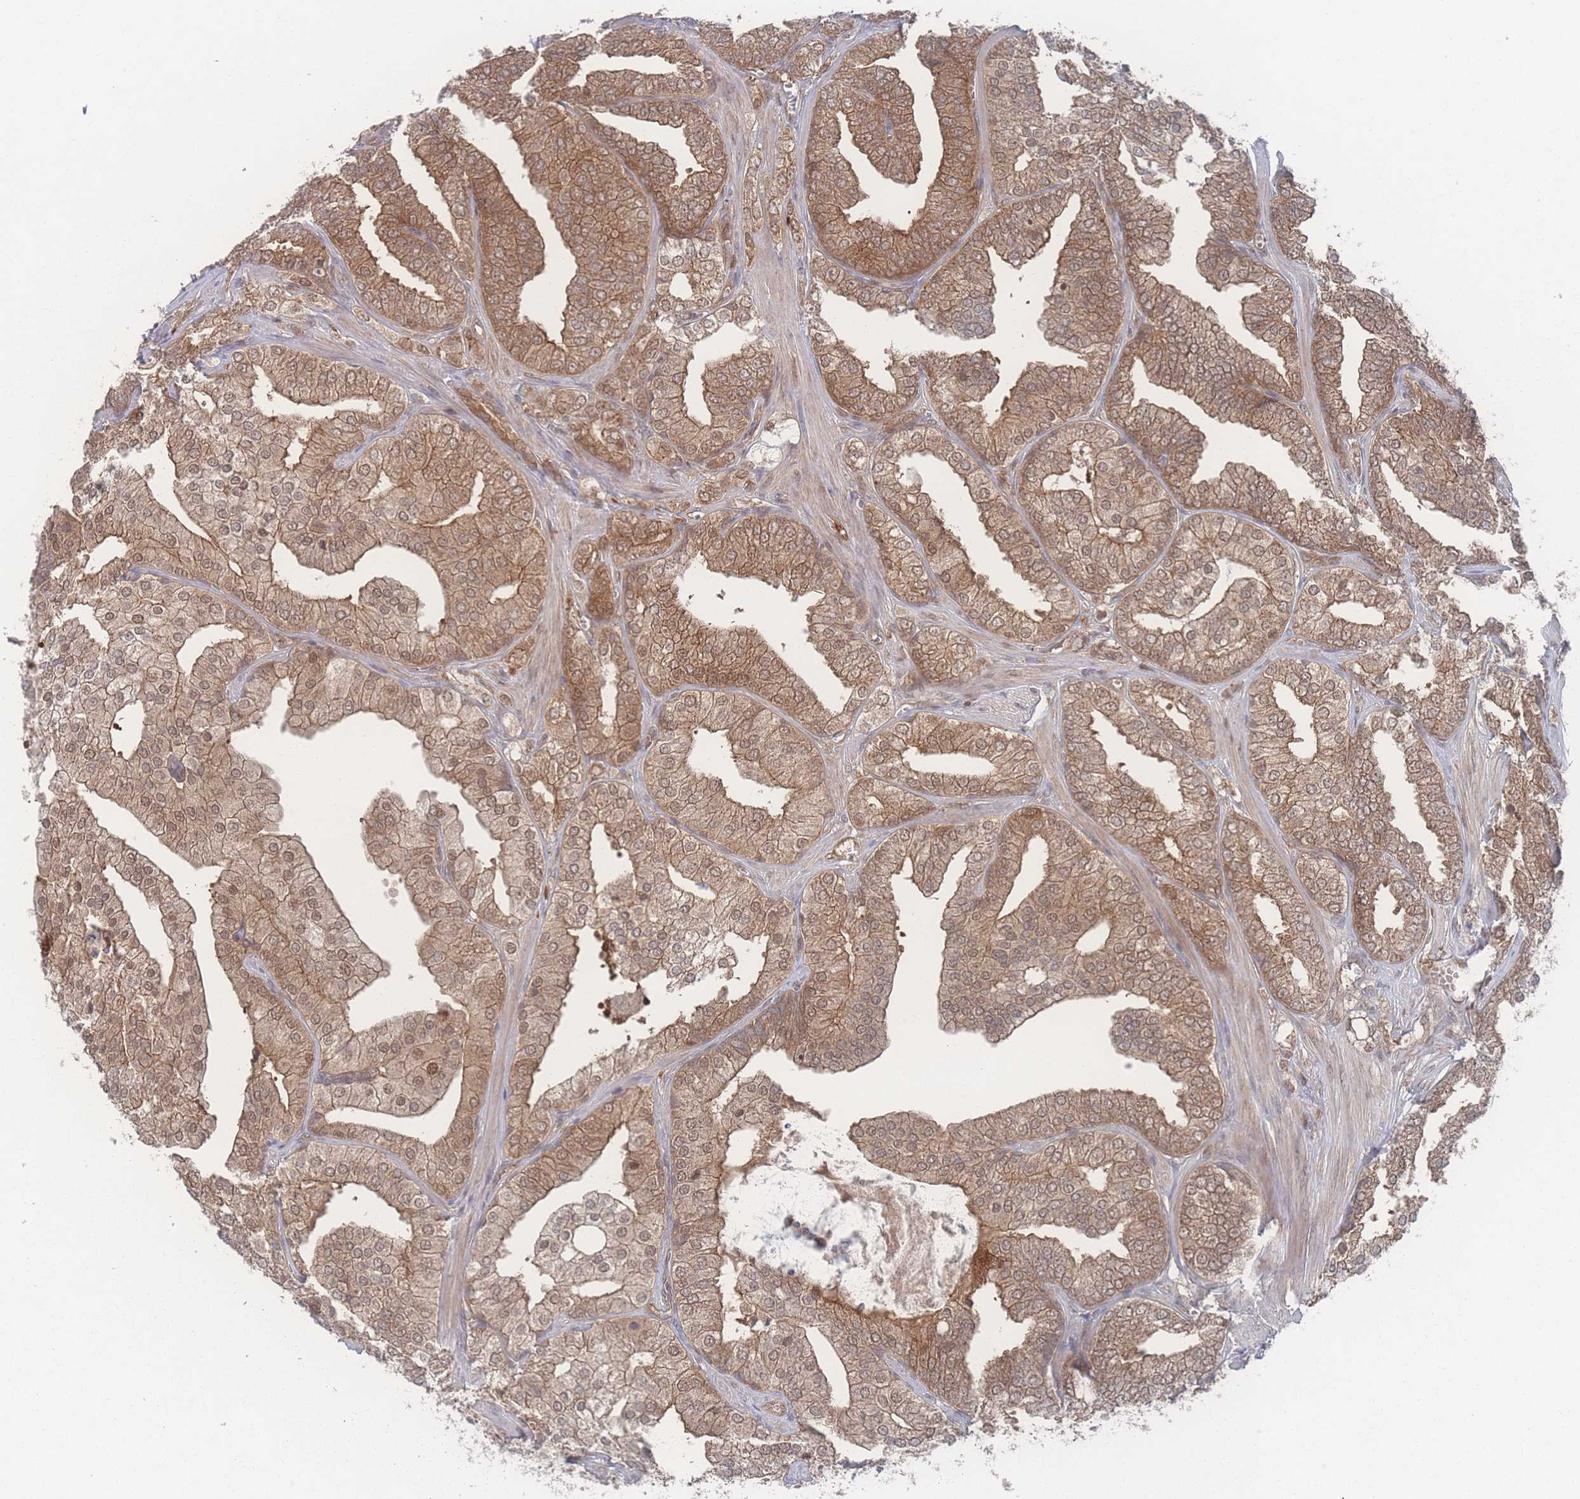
{"staining": {"intensity": "moderate", "quantity": ">75%", "location": "cytoplasmic/membranous,nuclear"}, "tissue": "prostate cancer", "cell_type": "Tumor cells", "image_type": "cancer", "snomed": [{"axis": "morphology", "description": "Adenocarcinoma, High grade"}, {"axis": "topography", "description": "Prostate"}], "caption": "Protein staining of prostate high-grade adenocarcinoma tissue exhibits moderate cytoplasmic/membranous and nuclear staining in about >75% of tumor cells.", "gene": "PSMA1", "patient": {"sex": "male", "age": 50}}